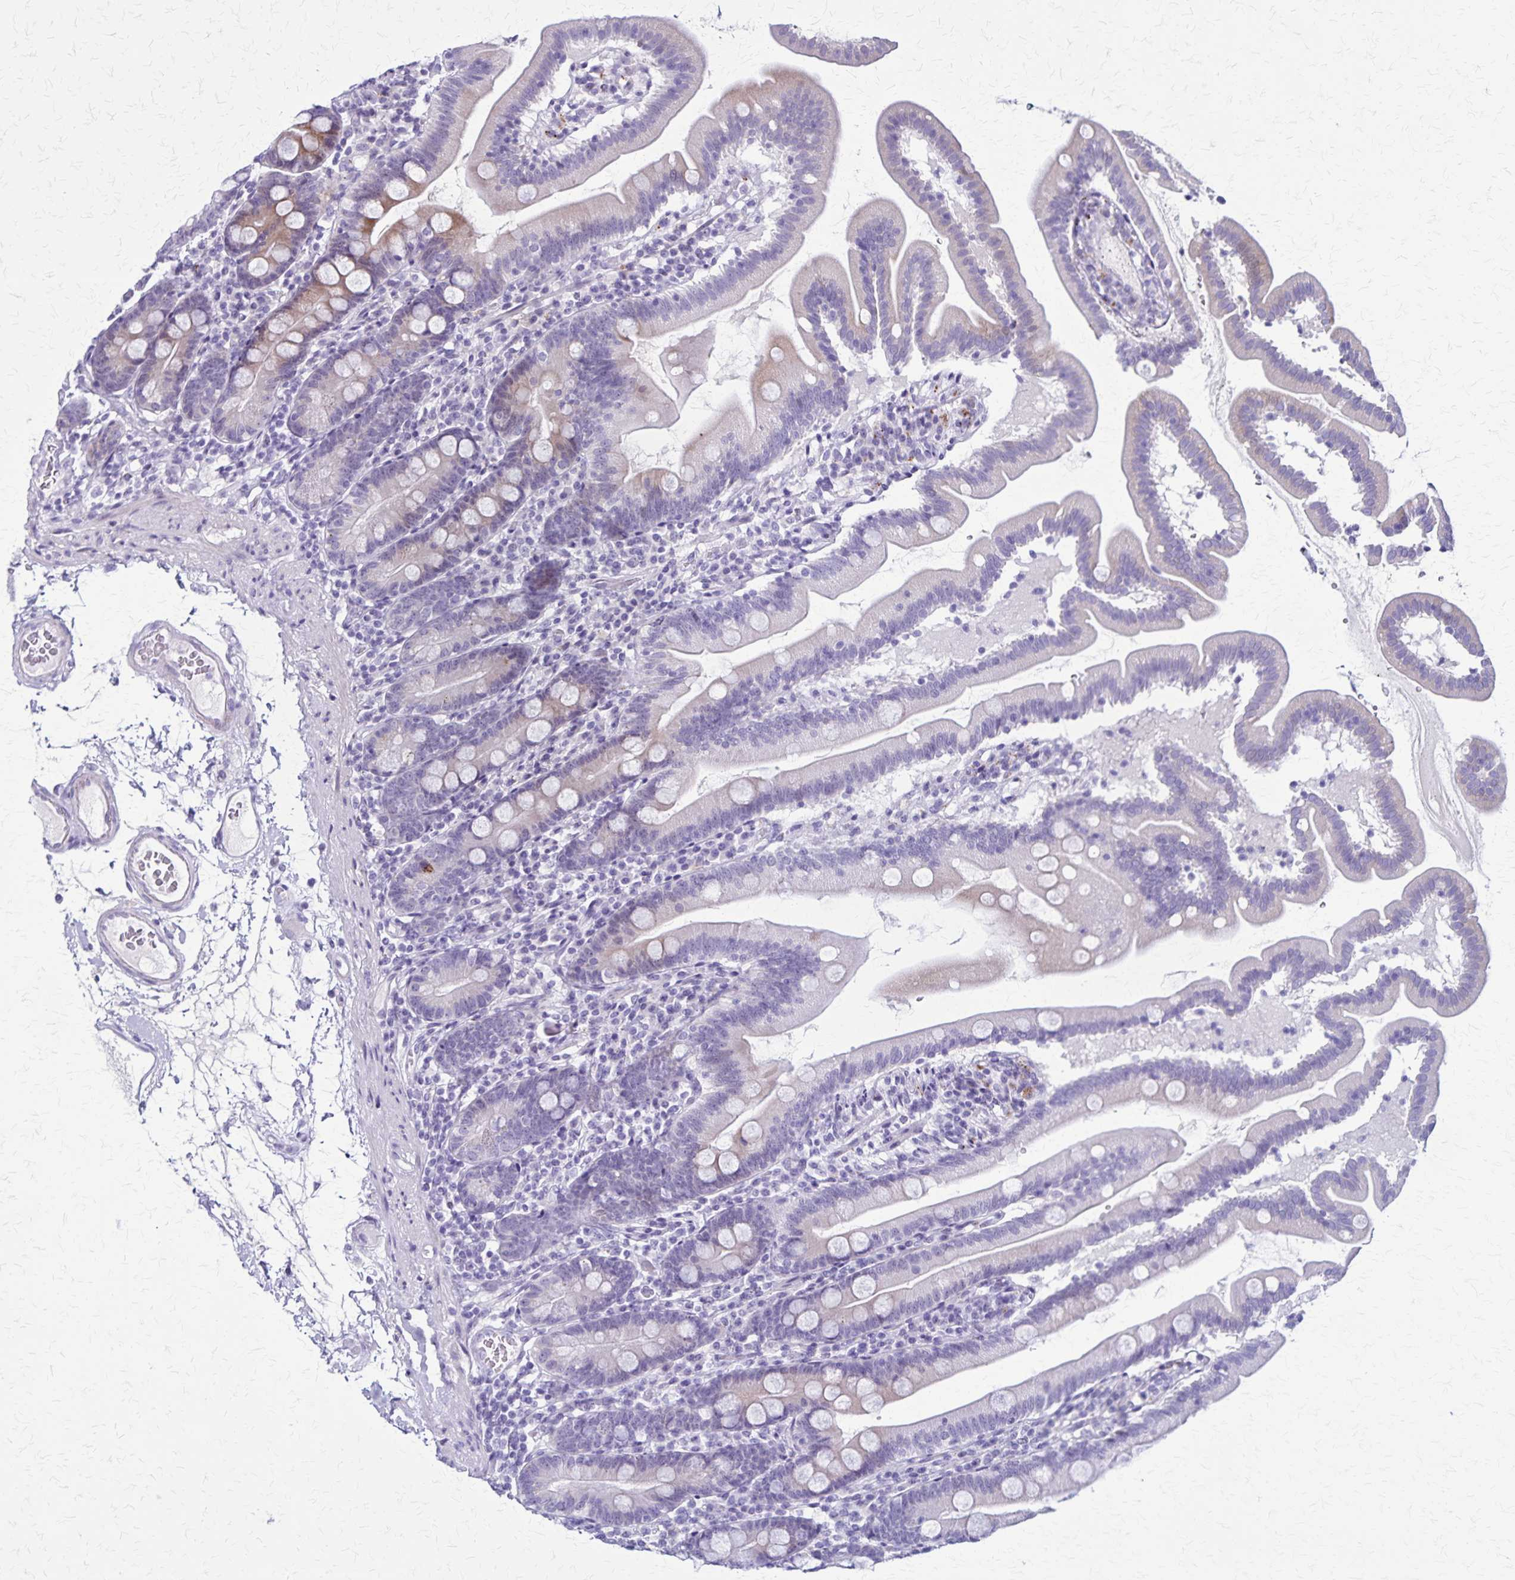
{"staining": {"intensity": "weak", "quantity": "<25%", "location": "cytoplasmic/membranous"}, "tissue": "duodenum", "cell_type": "Glandular cells", "image_type": "normal", "snomed": [{"axis": "morphology", "description": "Normal tissue, NOS"}, {"axis": "topography", "description": "Duodenum"}], "caption": "Protein analysis of unremarkable duodenum shows no significant positivity in glandular cells. (Brightfield microscopy of DAB (3,3'-diaminobenzidine) immunohistochemistry (IHC) at high magnification).", "gene": "OR51B5", "patient": {"sex": "female", "age": 67}}